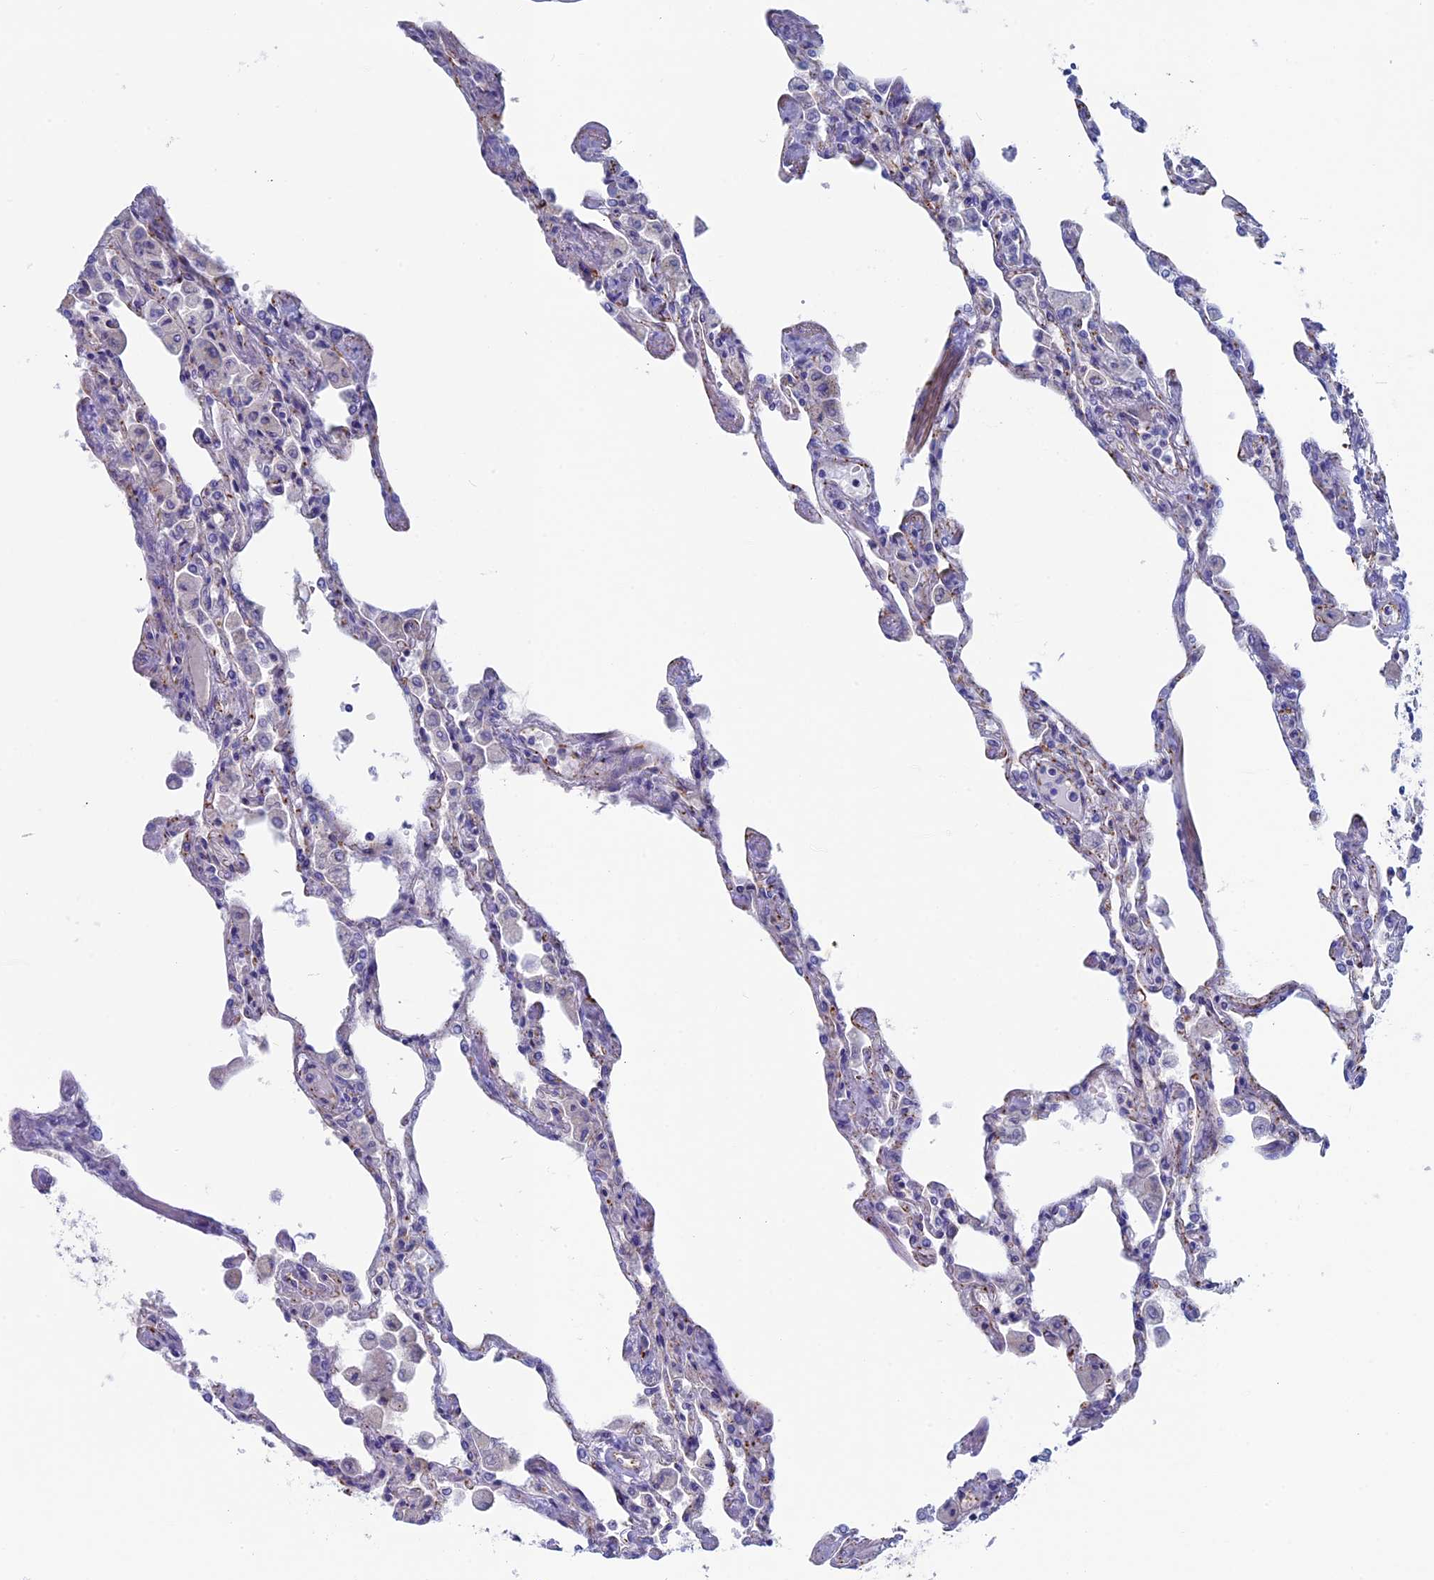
{"staining": {"intensity": "negative", "quantity": "none", "location": "none"}, "tissue": "lung", "cell_type": "Alveolar cells", "image_type": "normal", "snomed": [{"axis": "morphology", "description": "Normal tissue, NOS"}, {"axis": "topography", "description": "Bronchus"}, {"axis": "topography", "description": "Lung"}], "caption": "Micrograph shows no significant protein expression in alveolar cells of unremarkable lung. Nuclei are stained in blue.", "gene": "MAGEB6", "patient": {"sex": "female", "age": 49}}